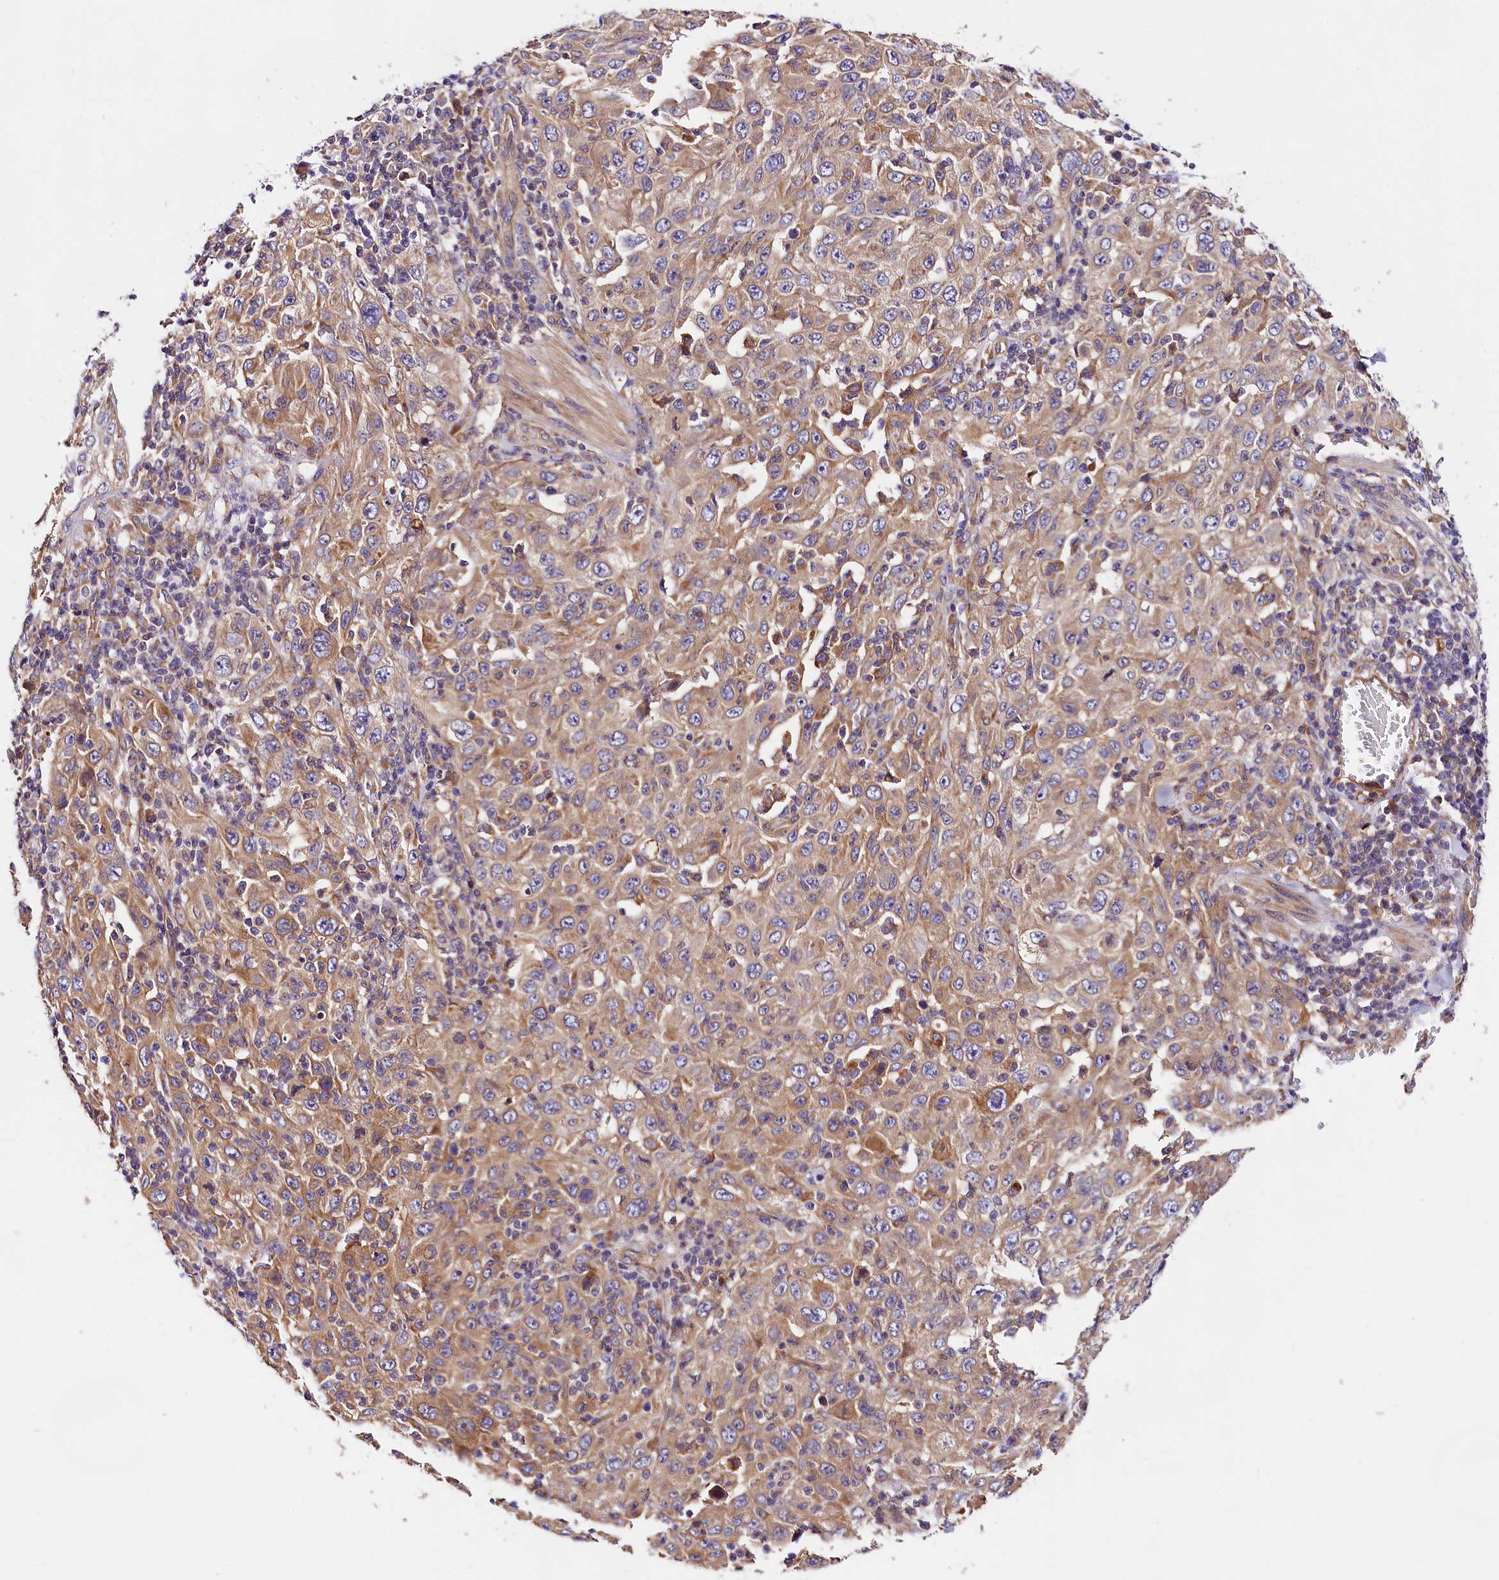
{"staining": {"intensity": "moderate", "quantity": ">75%", "location": "cytoplasmic/membranous"}, "tissue": "skin cancer", "cell_type": "Tumor cells", "image_type": "cancer", "snomed": [{"axis": "morphology", "description": "Squamous cell carcinoma, NOS"}, {"axis": "topography", "description": "Skin"}], "caption": "Immunohistochemical staining of human skin cancer demonstrates medium levels of moderate cytoplasmic/membranous protein expression in about >75% of tumor cells. (DAB IHC with brightfield microscopy, high magnification).", "gene": "SPG11", "patient": {"sex": "female", "age": 88}}